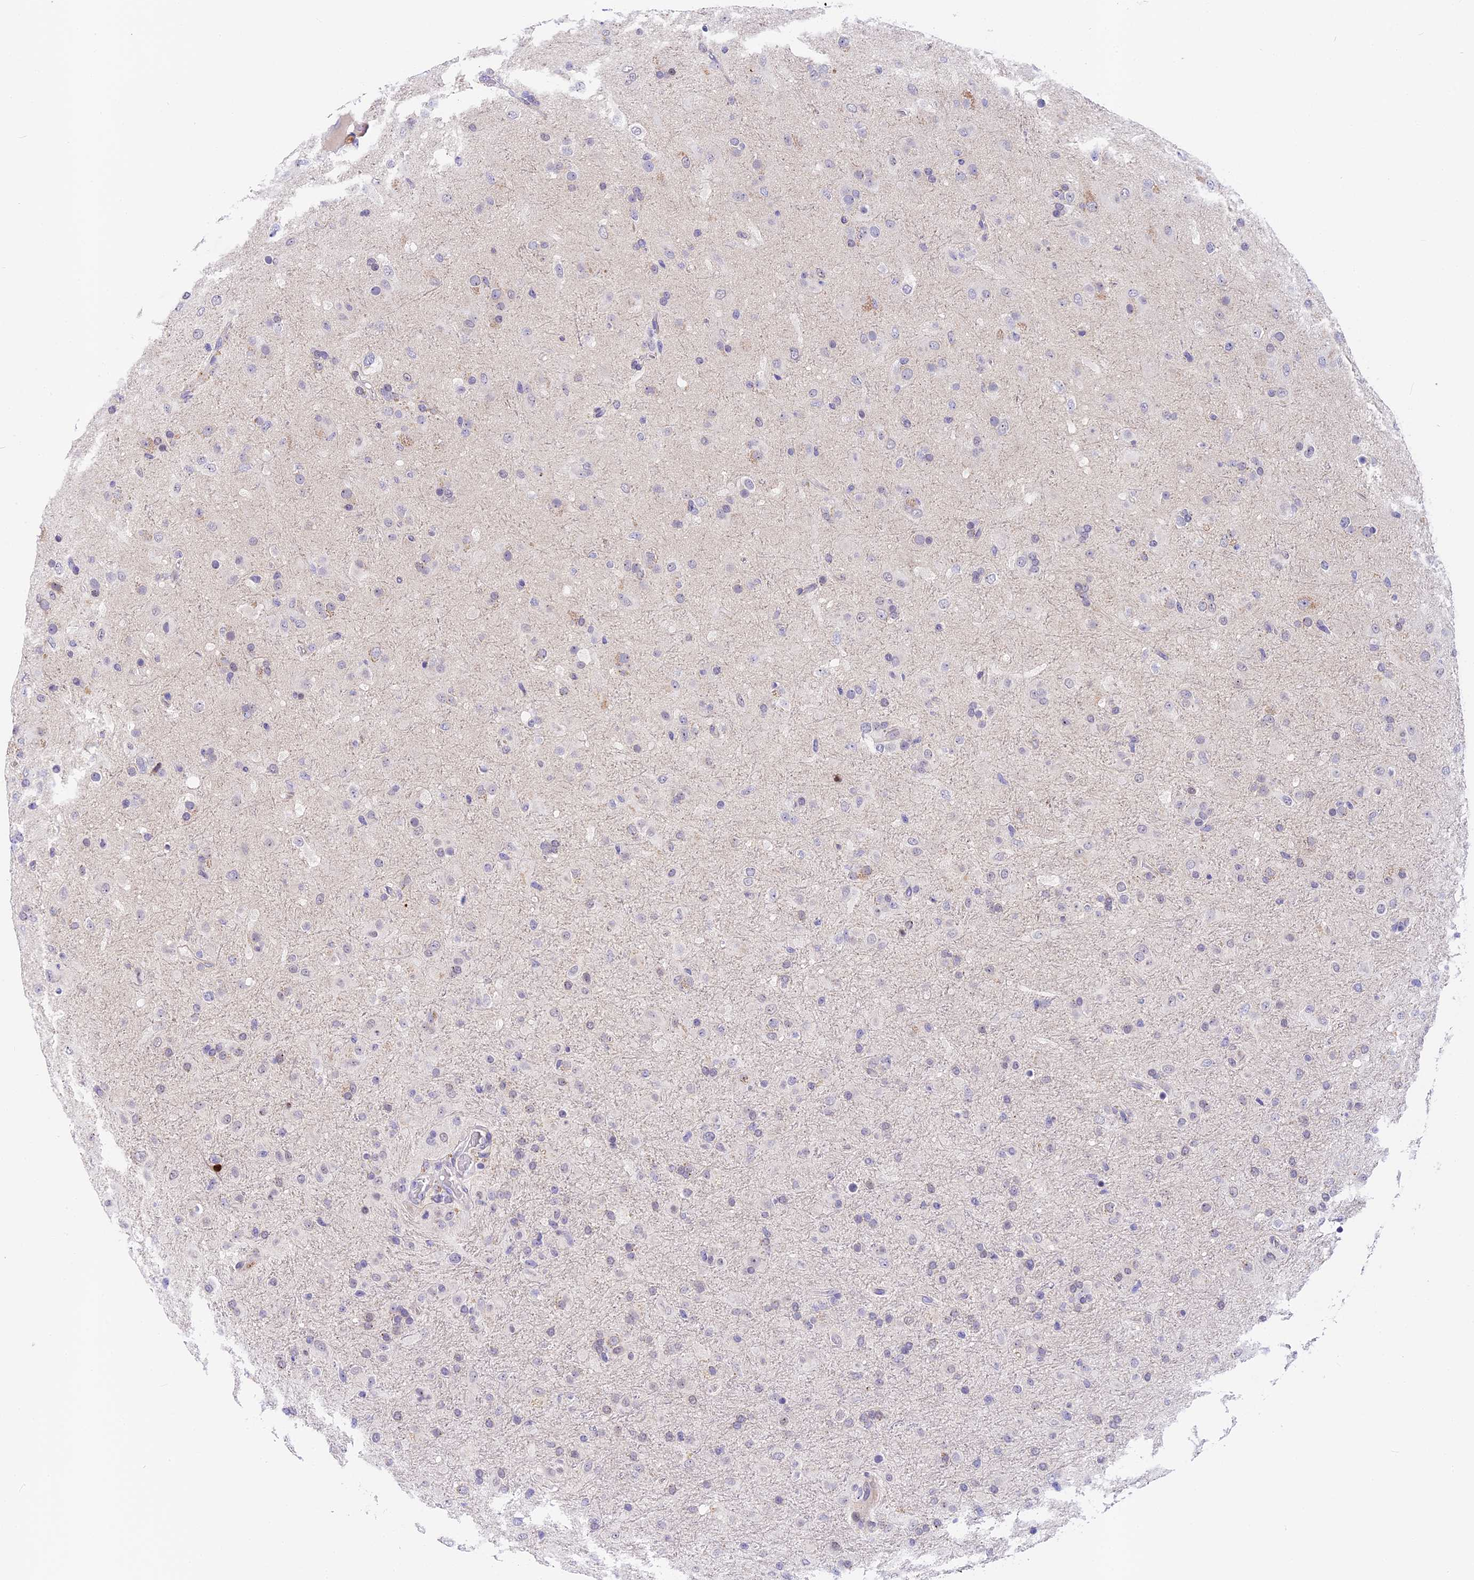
{"staining": {"intensity": "negative", "quantity": "none", "location": "none"}, "tissue": "glioma", "cell_type": "Tumor cells", "image_type": "cancer", "snomed": [{"axis": "morphology", "description": "Glioma, malignant, Low grade"}, {"axis": "topography", "description": "Brain"}], "caption": "Histopathology image shows no protein expression in tumor cells of glioma tissue.", "gene": "MIDN", "patient": {"sex": "male", "age": 65}}